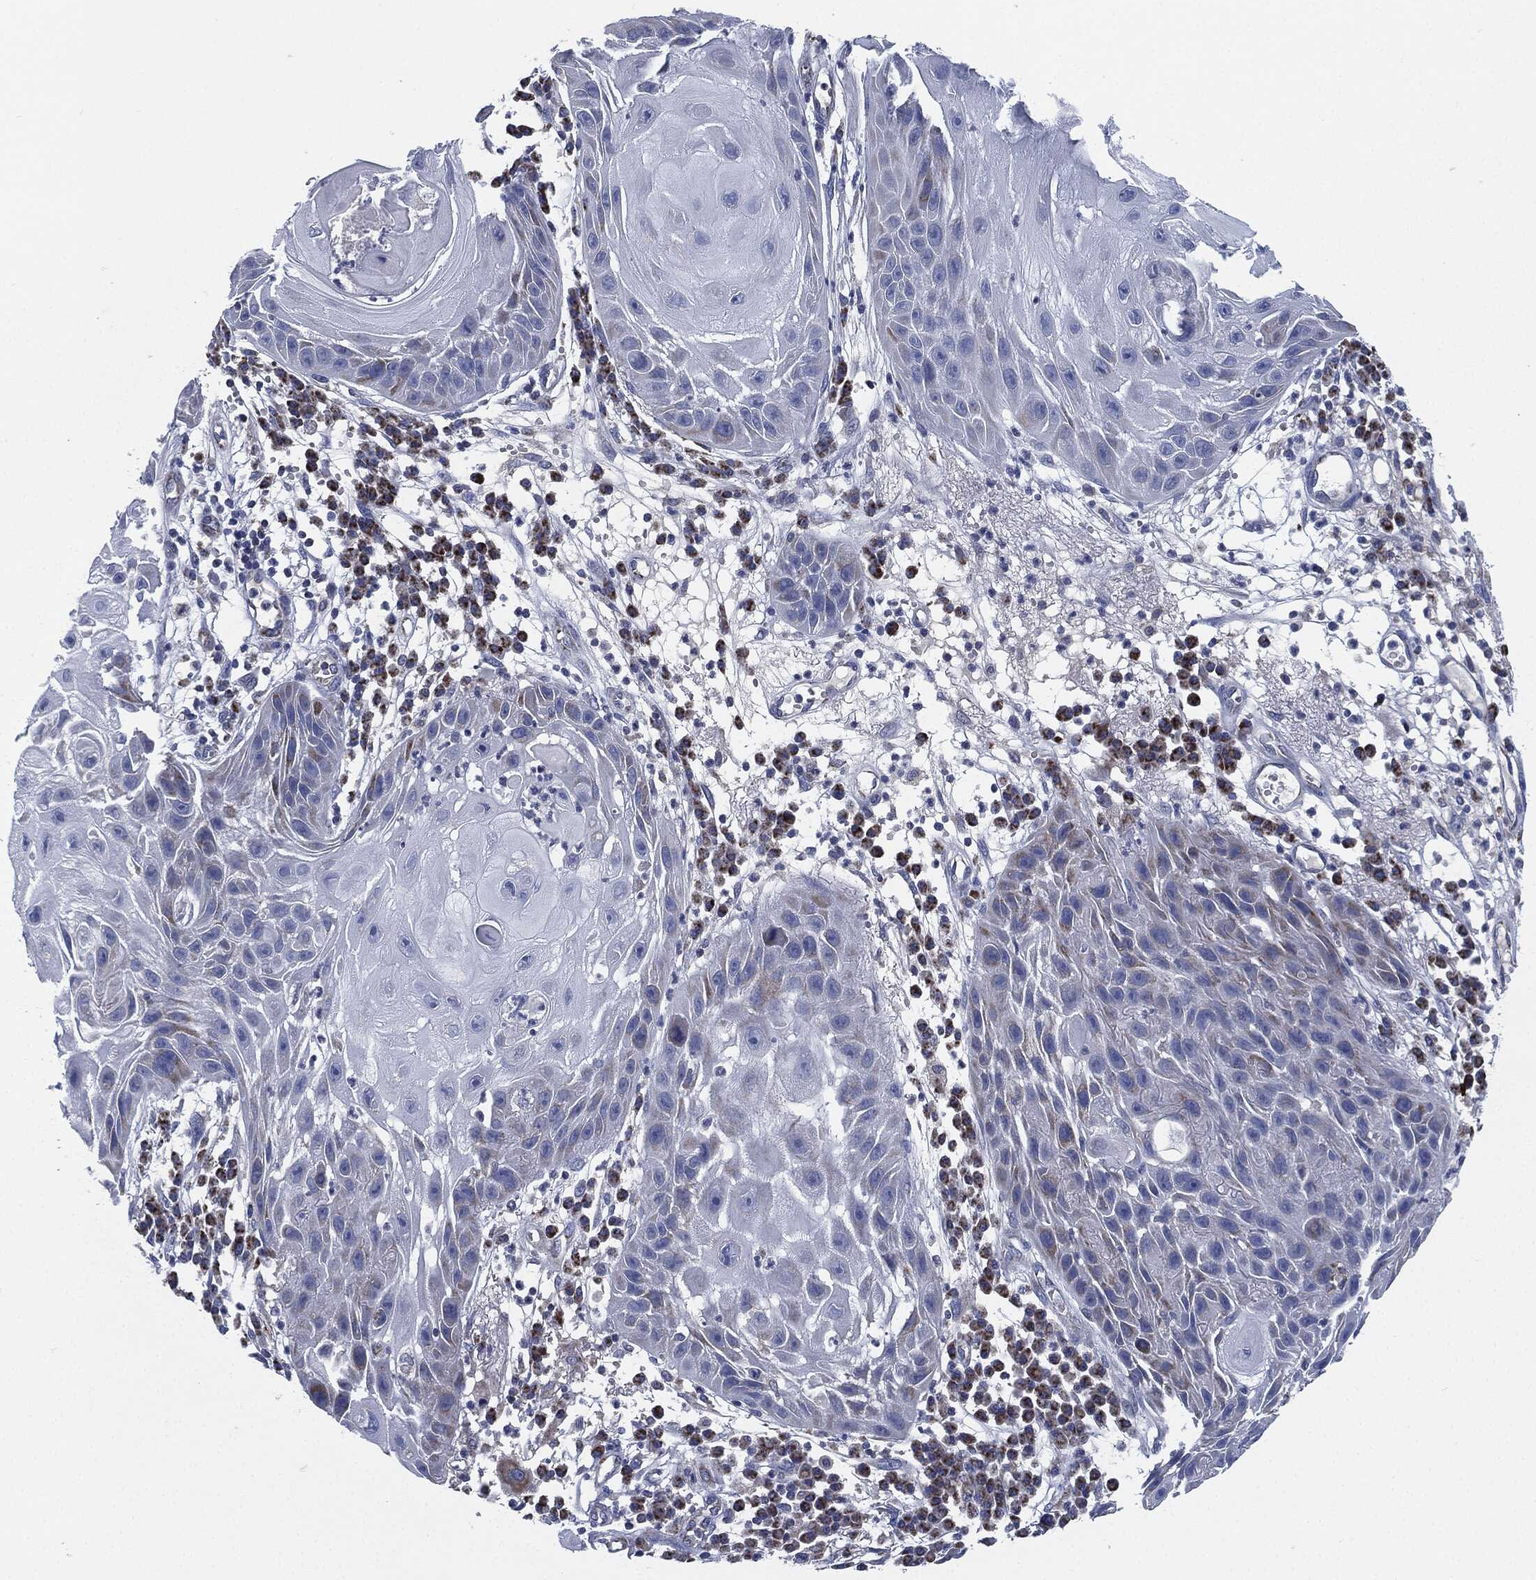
{"staining": {"intensity": "negative", "quantity": "none", "location": "none"}, "tissue": "skin cancer", "cell_type": "Tumor cells", "image_type": "cancer", "snomed": [{"axis": "morphology", "description": "Normal tissue, NOS"}, {"axis": "morphology", "description": "Squamous cell carcinoma, NOS"}, {"axis": "topography", "description": "Skin"}], "caption": "Squamous cell carcinoma (skin) was stained to show a protein in brown. There is no significant expression in tumor cells. (DAB immunohistochemistry (IHC) visualized using brightfield microscopy, high magnification).", "gene": "SIGLEC9", "patient": {"sex": "male", "age": 79}}